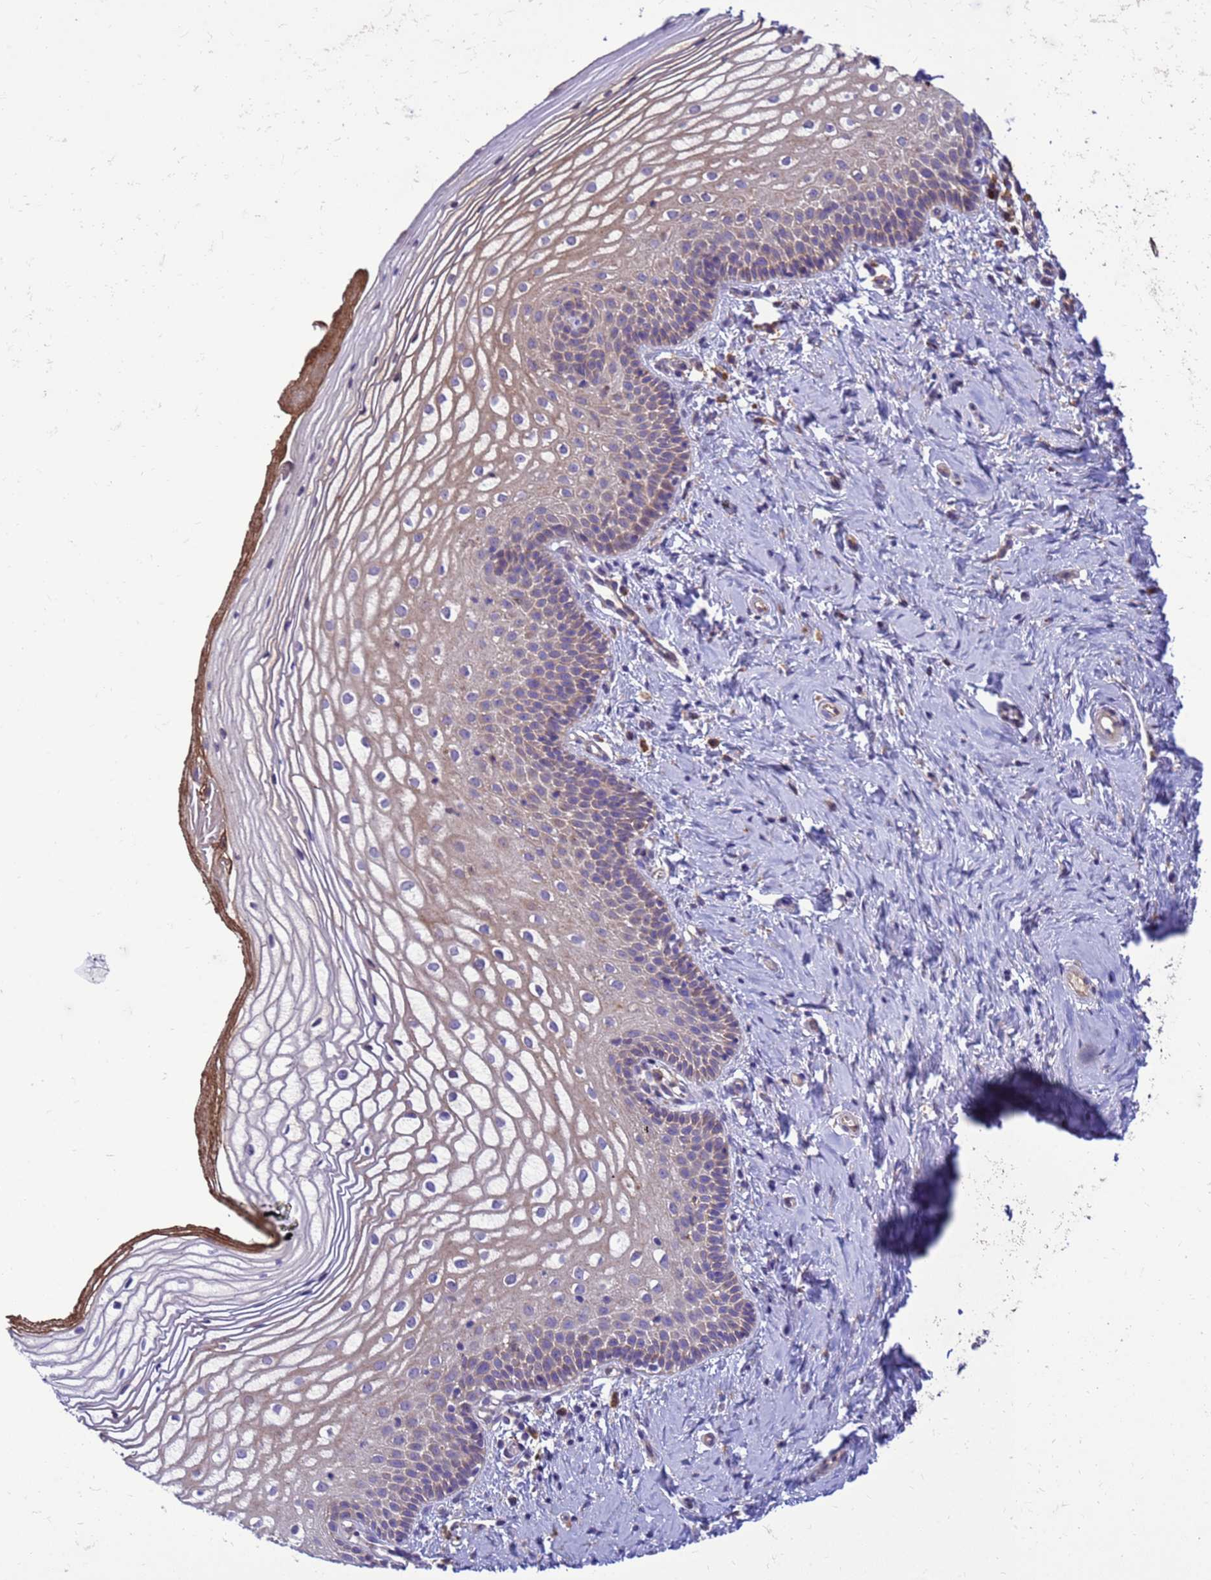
{"staining": {"intensity": "weak", "quantity": "25%-75%", "location": "cytoplasmic/membranous"}, "tissue": "vagina", "cell_type": "Squamous epithelial cells", "image_type": "normal", "snomed": [{"axis": "morphology", "description": "Normal tissue, NOS"}, {"axis": "topography", "description": "Vagina"}], "caption": "Vagina stained with DAB immunohistochemistry shows low levels of weak cytoplasmic/membranous expression in approximately 25%-75% of squamous epithelial cells.", "gene": "THAP5", "patient": {"sex": "female", "age": 56}}